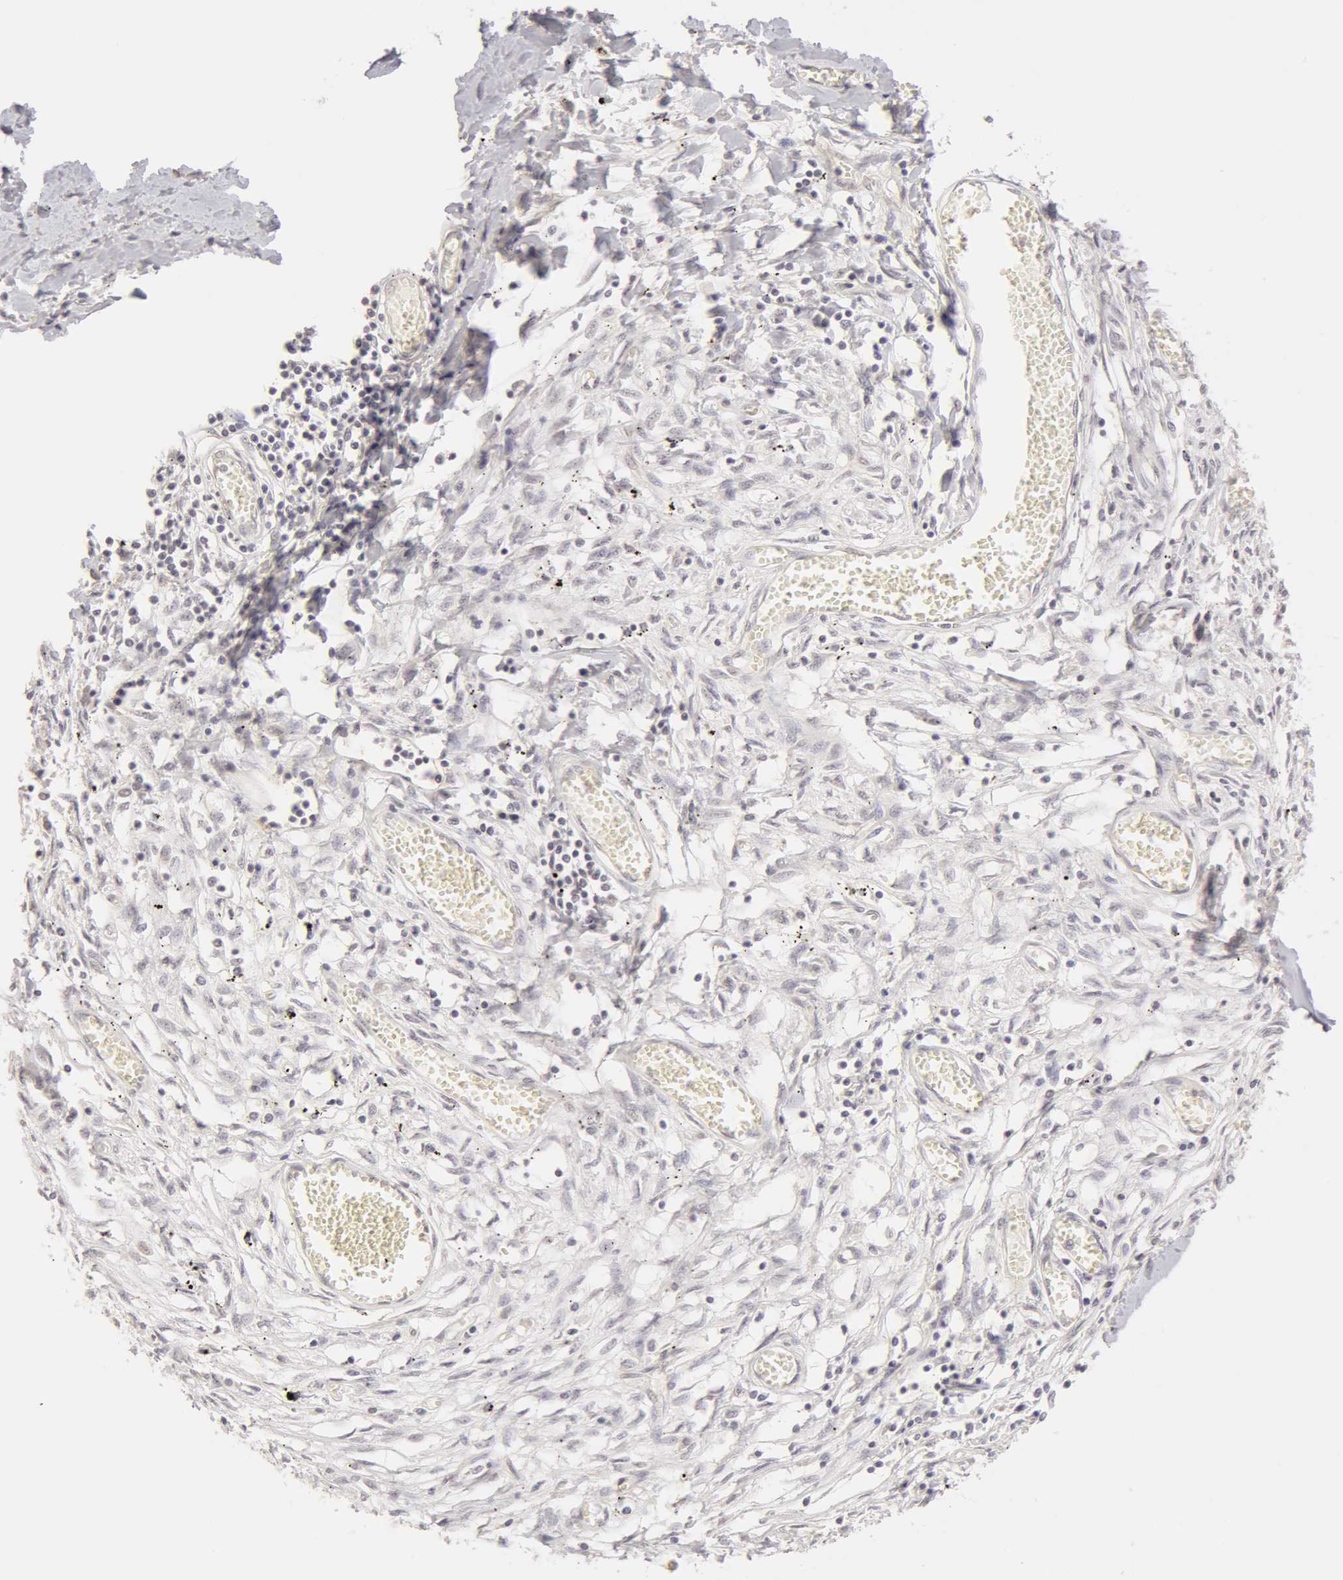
{"staining": {"intensity": "weak", "quantity": "25%-75%", "location": "cytoplasmic/membranous"}, "tissue": "adipose tissue", "cell_type": "Adipocytes", "image_type": "normal", "snomed": [{"axis": "morphology", "description": "Normal tissue, NOS"}, {"axis": "morphology", "description": "Sarcoma, NOS"}, {"axis": "topography", "description": "Skin"}, {"axis": "topography", "description": "Soft tissue"}], "caption": "Immunohistochemistry (DAB) staining of unremarkable human adipose tissue exhibits weak cytoplasmic/membranous protein staining in approximately 25%-75% of adipocytes. The staining was performed using DAB to visualize the protein expression in brown, while the nuclei were stained in blue with hematoxylin (Magnification: 20x).", "gene": "ADAM10", "patient": {"sex": "female", "age": 51}}